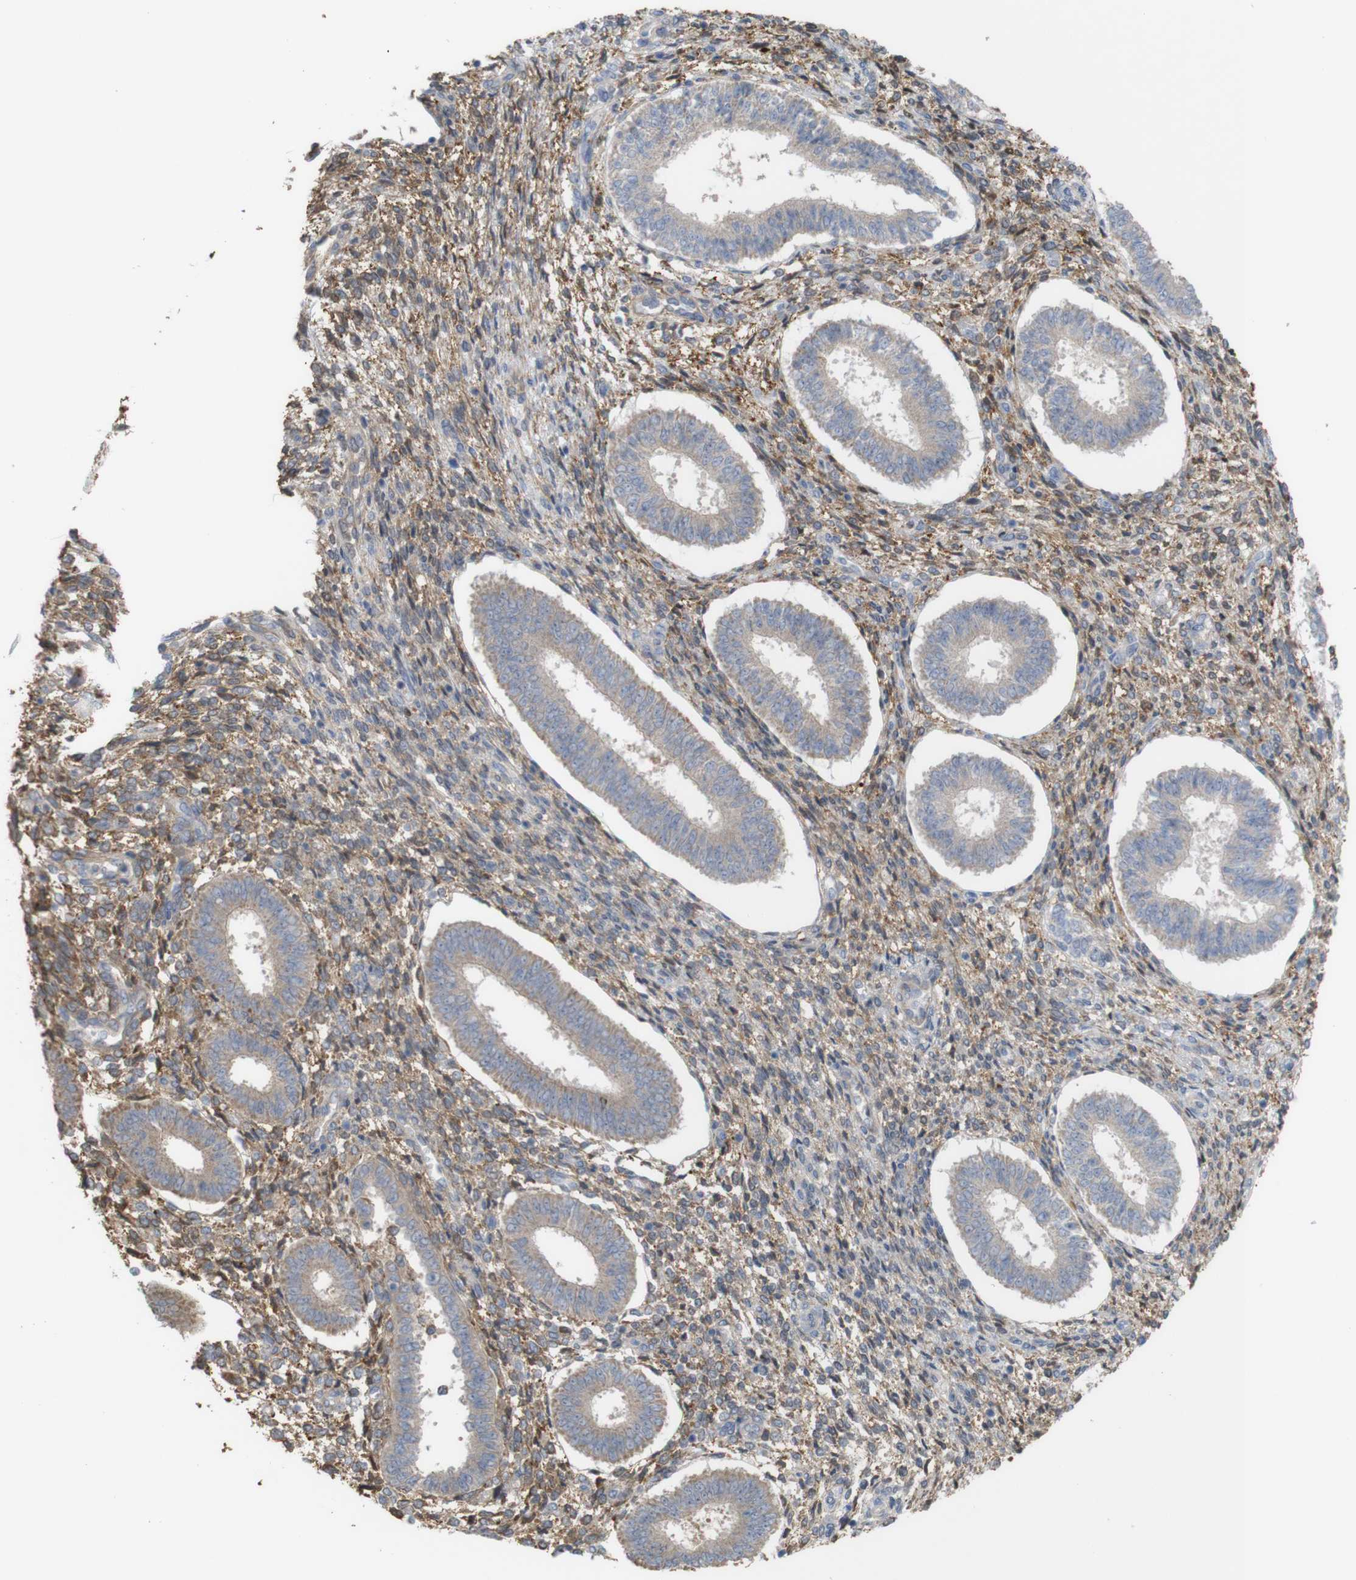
{"staining": {"intensity": "moderate", "quantity": ">75%", "location": "cytoplasmic/membranous"}, "tissue": "endometrium", "cell_type": "Cells in endometrial stroma", "image_type": "normal", "snomed": [{"axis": "morphology", "description": "Normal tissue, NOS"}, {"axis": "topography", "description": "Endometrium"}], "caption": "Immunohistochemistry of benign human endometrium exhibits medium levels of moderate cytoplasmic/membranous expression in about >75% of cells in endometrial stroma. The protein of interest is stained brown, and the nuclei are stained in blue (DAB IHC with brightfield microscopy, high magnification).", "gene": "PTPRR", "patient": {"sex": "female", "age": 35}}